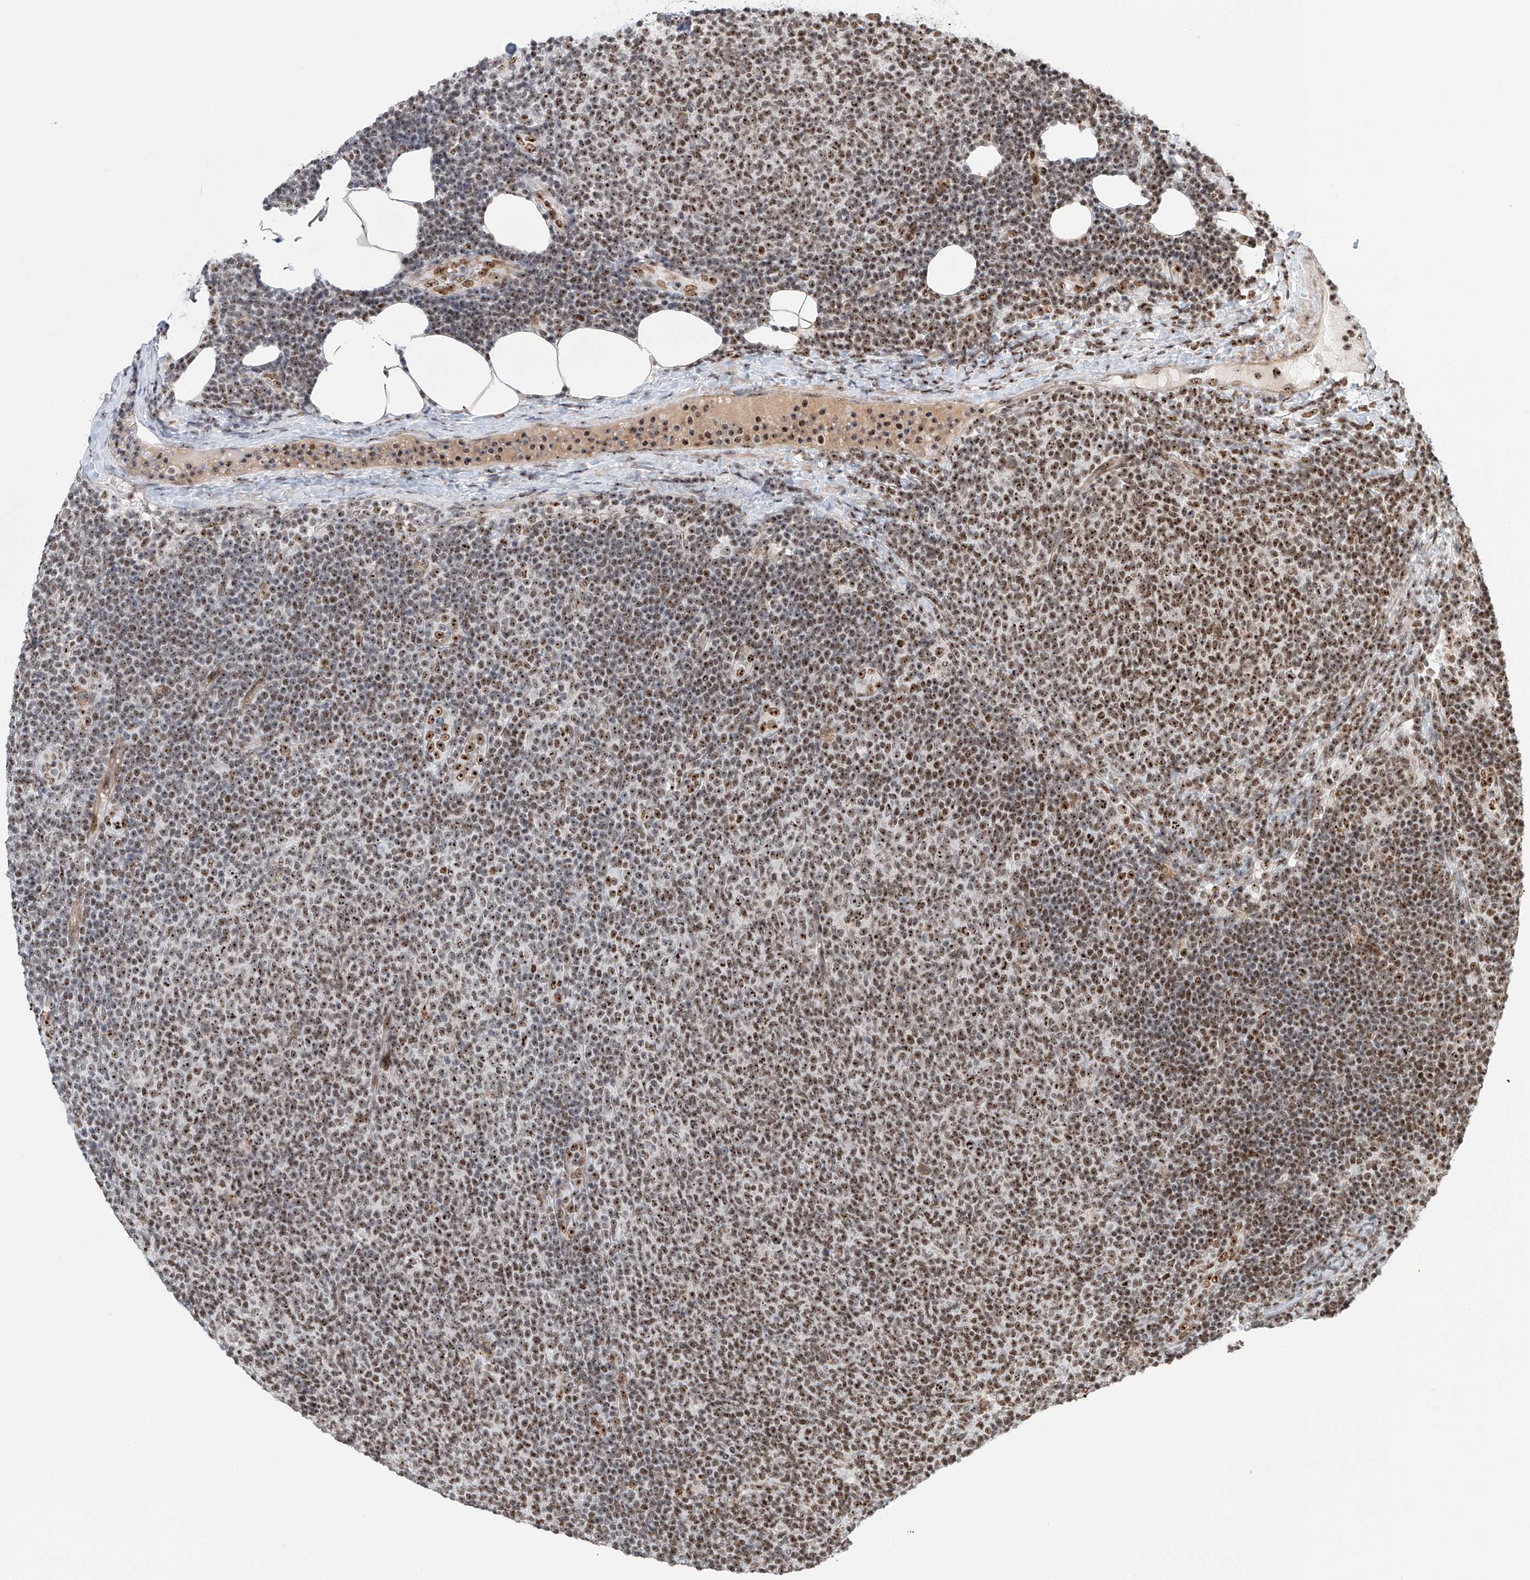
{"staining": {"intensity": "moderate", "quantity": ">75%", "location": "nuclear"}, "tissue": "lymphoma", "cell_type": "Tumor cells", "image_type": "cancer", "snomed": [{"axis": "morphology", "description": "Malignant lymphoma, non-Hodgkin's type, Low grade"}, {"axis": "topography", "description": "Lymph node"}], "caption": "IHC histopathology image of neoplastic tissue: low-grade malignant lymphoma, non-Hodgkin's type stained using immunohistochemistry (IHC) displays medium levels of moderate protein expression localized specifically in the nuclear of tumor cells, appearing as a nuclear brown color.", "gene": "PRUNE2", "patient": {"sex": "male", "age": 66}}